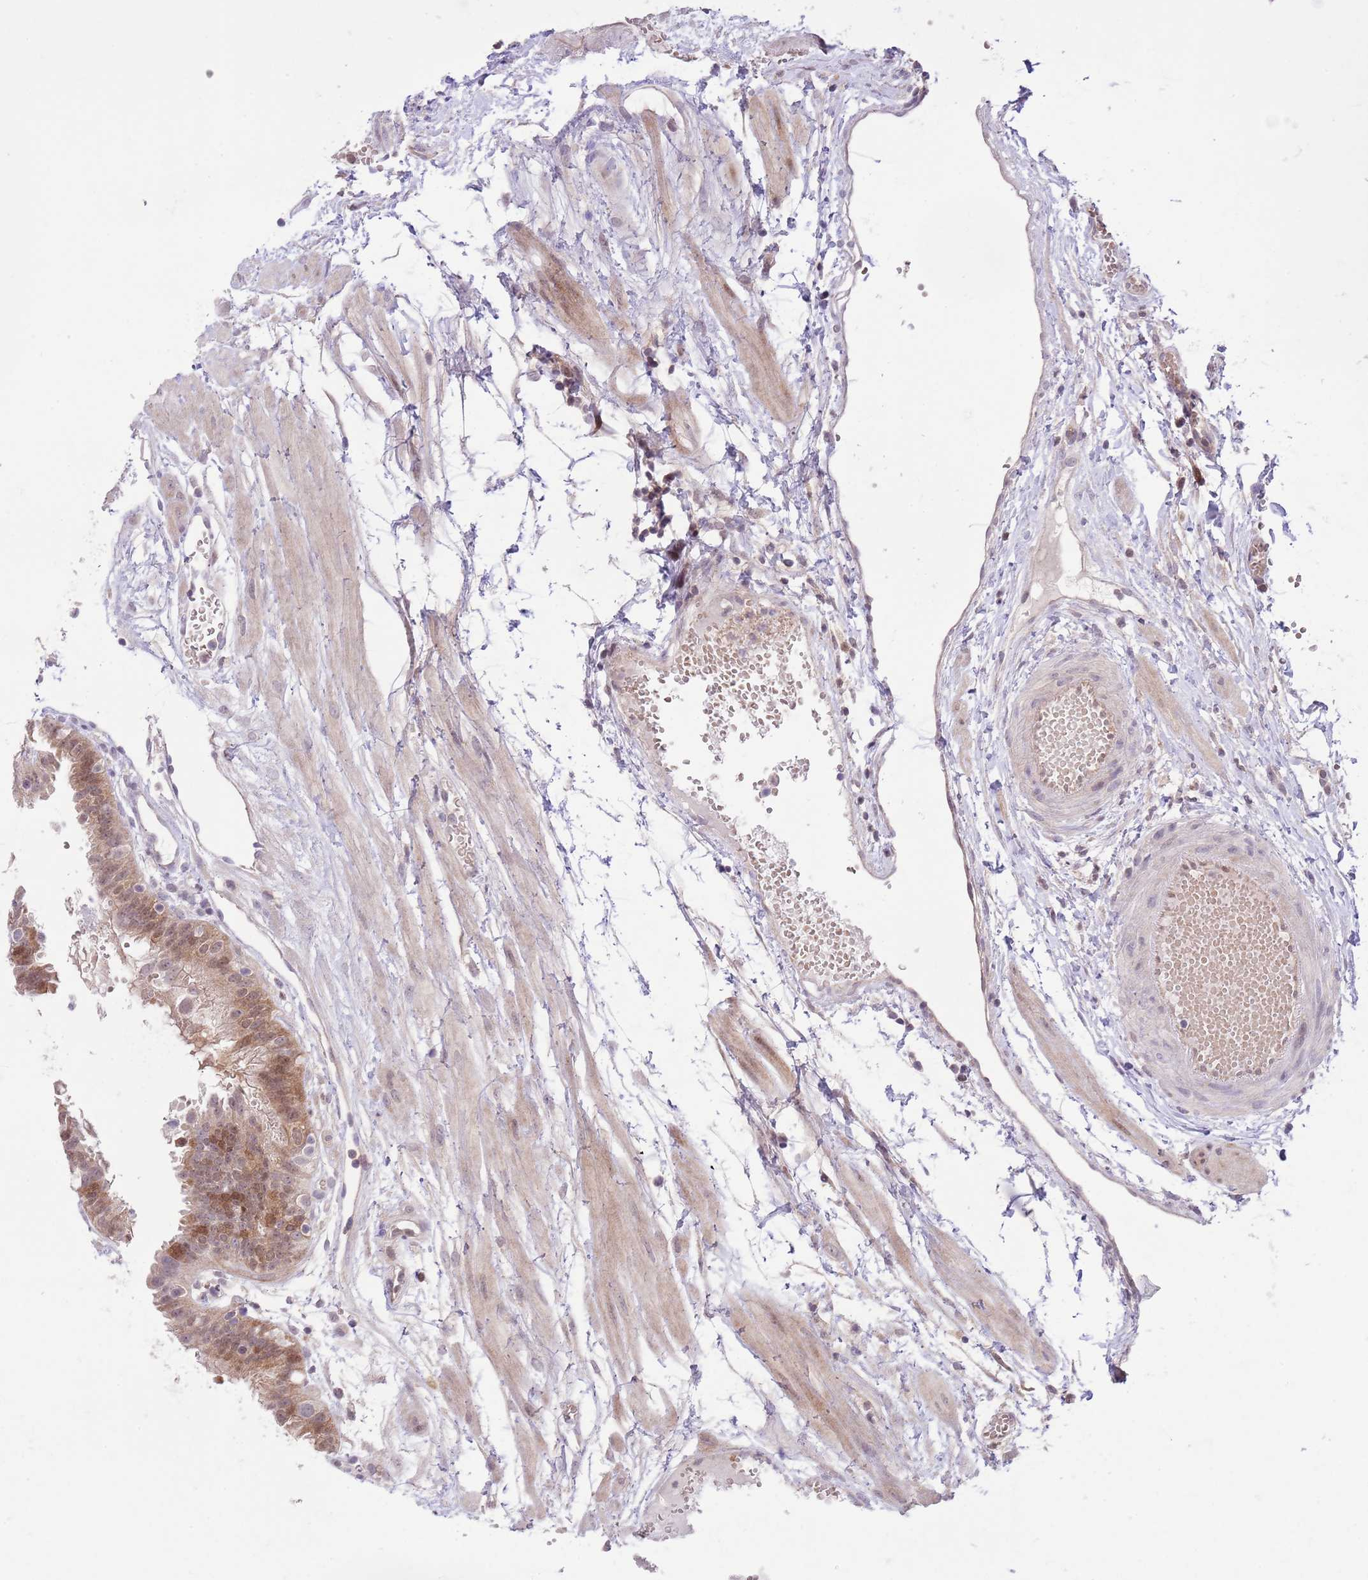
{"staining": {"intensity": "moderate", "quantity": ">75%", "location": "cytoplasmic/membranous,nuclear"}, "tissue": "fallopian tube", "cell_type": "Glandular cells", "image_type": "normal", "snomed": [{"axis": "morphology", "description": "Normal tissue, NOS"}, {"axis": "topography", "description": "Fallopian tube"}], "caption": "Protein expression analysis of benign human fallopian tube reveals moderate cytoplasmic/membranous,nuclear expression in about >75% of glandular cells. Immunohistochemistry stains the protein of interest in brown and the nuclei are stained blue.", "gene": "HDHD2", "patient": {"sex": "female", "age": 37}}